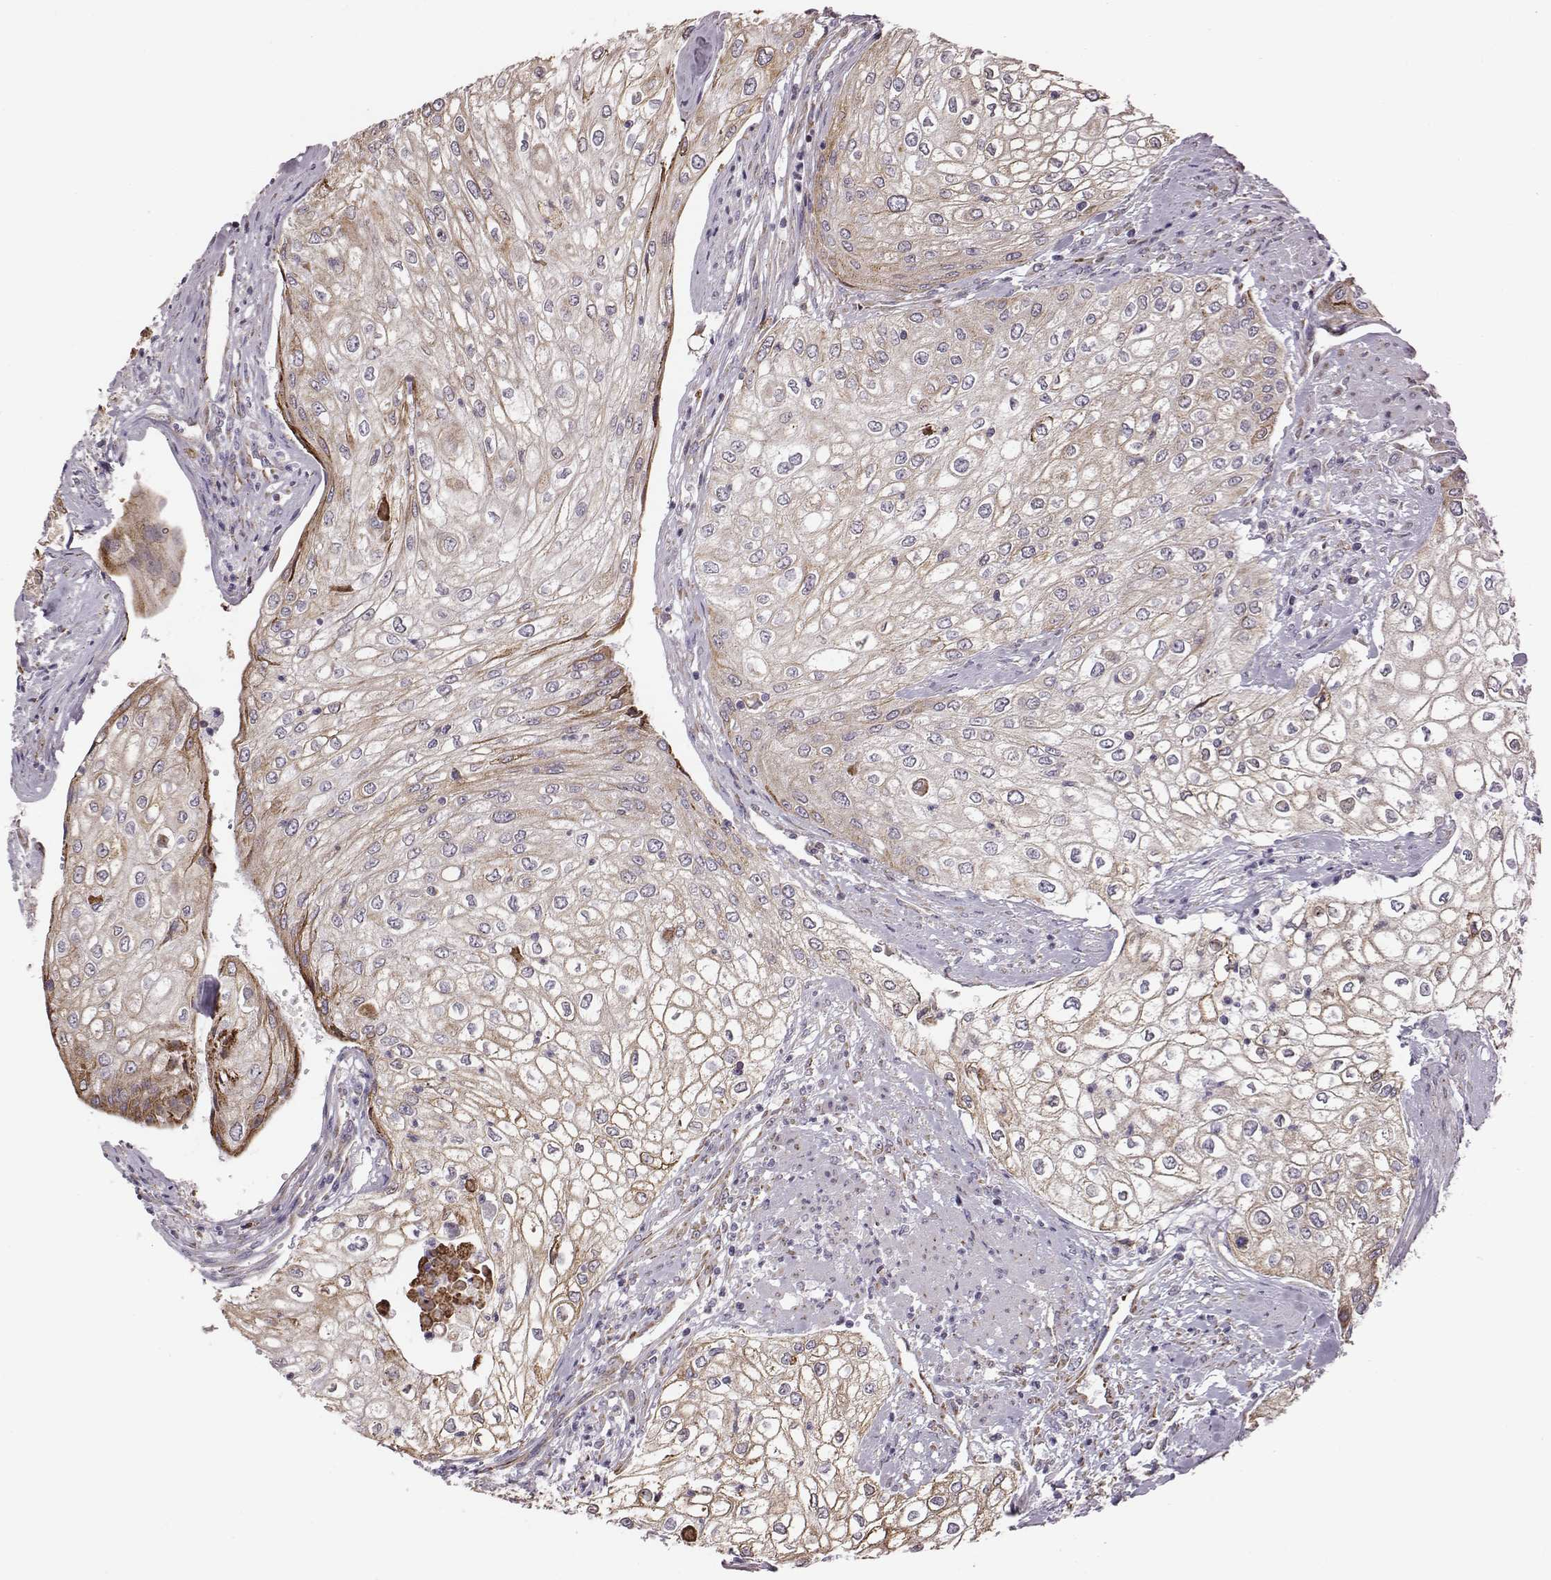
{"staining": {"intensity": "weak", "quantity": ">75%", "location": "cytoplasmic/membranous"}, "tissue": "urothelial cancer", "cell_type": "Tumor cells", "image_type": "cancer", "snomed": [{"axis": "morphology", "description": "Urothelial carcinoma, High grade"}, {"axis": "topography", "description": "Urinary bladder"}], "caption": "A photomicrograph of urothelial cancer stained for a protein displays weak cytoplasmic/membranous brown staining in tumor cells. The staining is performed using DAB (3,3'-diaminobenzidine) brown chromogen to label protein expression. The nuclei are counter-stained blue using hematoxylin.", "gene": "SELENOI", "patient": {"sex": "male", "age": 62}}